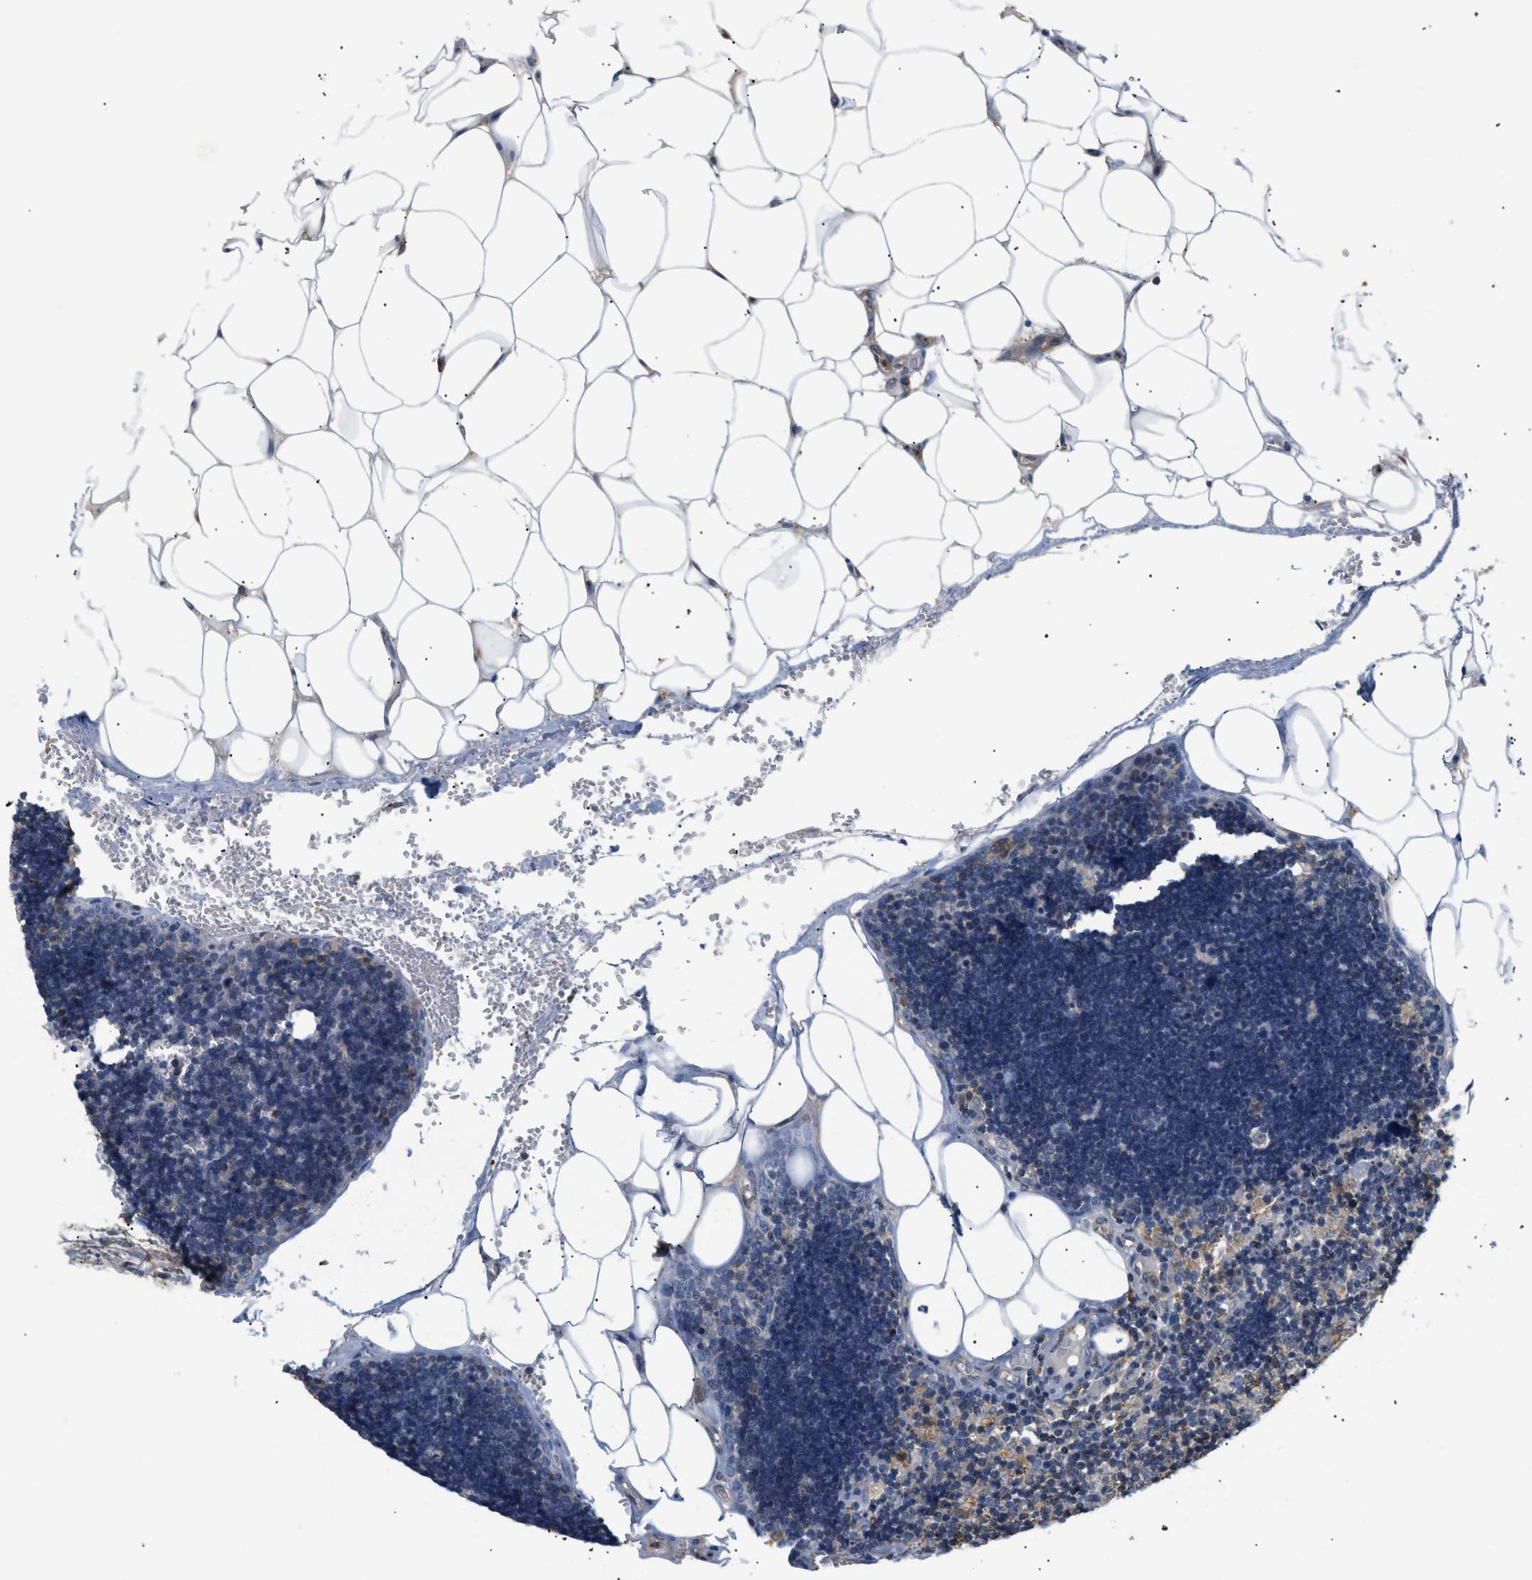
{"staining": {"intensity": "weak", "quantity": ">75%", "location": "cytoplasmic/membranous"}, "tissue": "lymph node", "cell_type": "Germinal center cells", "image_type": "normal", "snomed": [{"axis": "morphology", "description": "Normal tissue, NOS"}, {"axis": "topography", "description": "Lymph node"}], "caption": "A photomicrograph showing weak cytoplasmic/membranous positivity in about >75% of germinal center cells in unremarkable lymph node, as visualized by brown immunohistochemical staining.", "gene": "FARS2", "patient": {"sex": "male", "age": 33}}